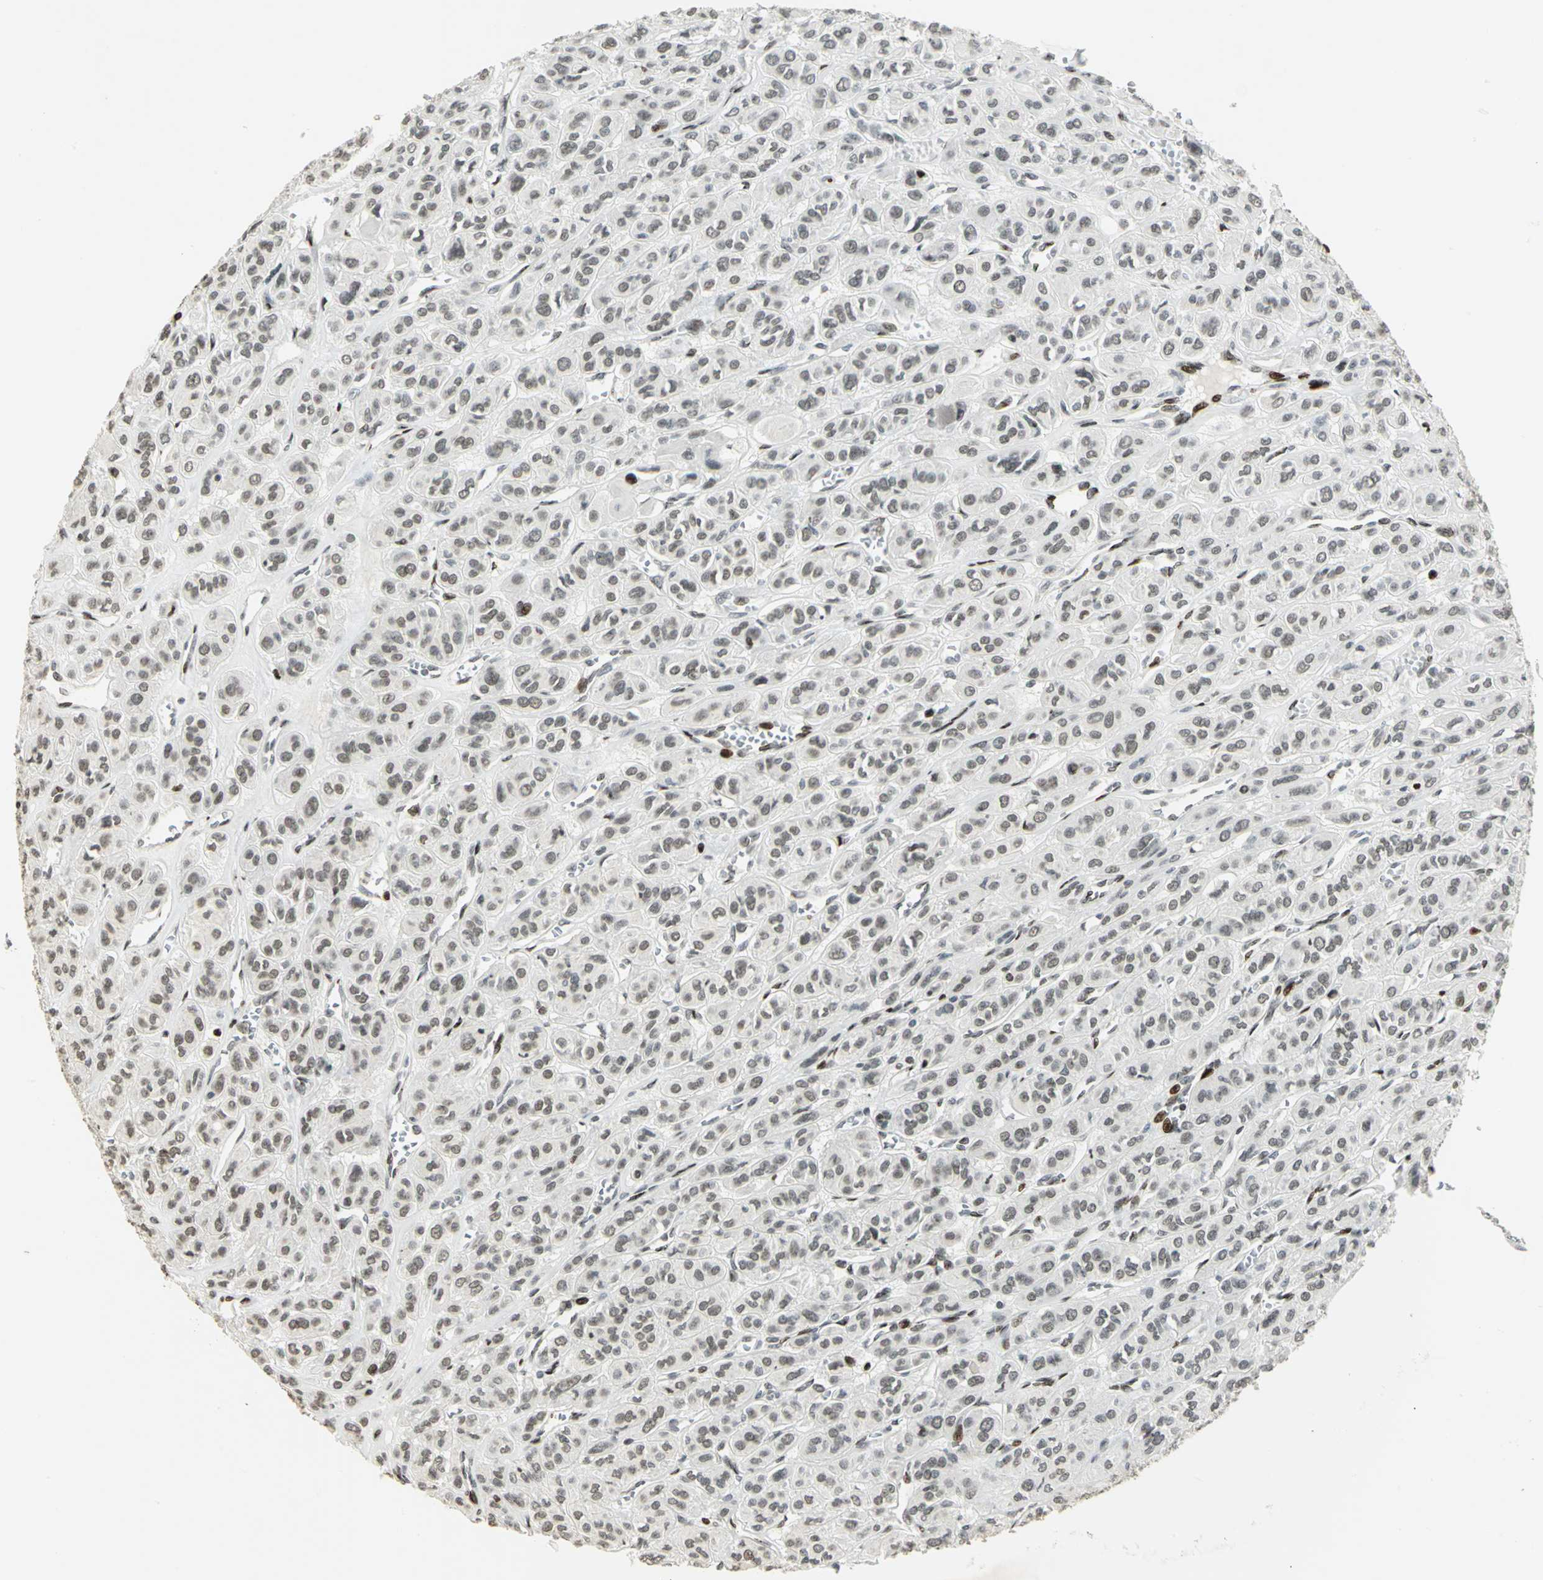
{"staining": {"intensity": "weak", "quantity": "25%-75%", "location": "nuclear"}, "tissue": "thyroid cancer", "cell_type": "Tumor cells", "image_type": "cancer", "snomed": [{"axis": "morphology", "description": "Follicular adenoma carcinoma, NOS"}, {"axis": "topography", "description": "Thyroid gland"}], "caption": "Immunohistochemical staining of human follicular adenoma carcinoma (thyroid) exhibits weak nuclear protein staining in approximately 25%-75% of tumor cells.", "gene": "KDM1A", "patient": {"sex": "female", "age": 71}}